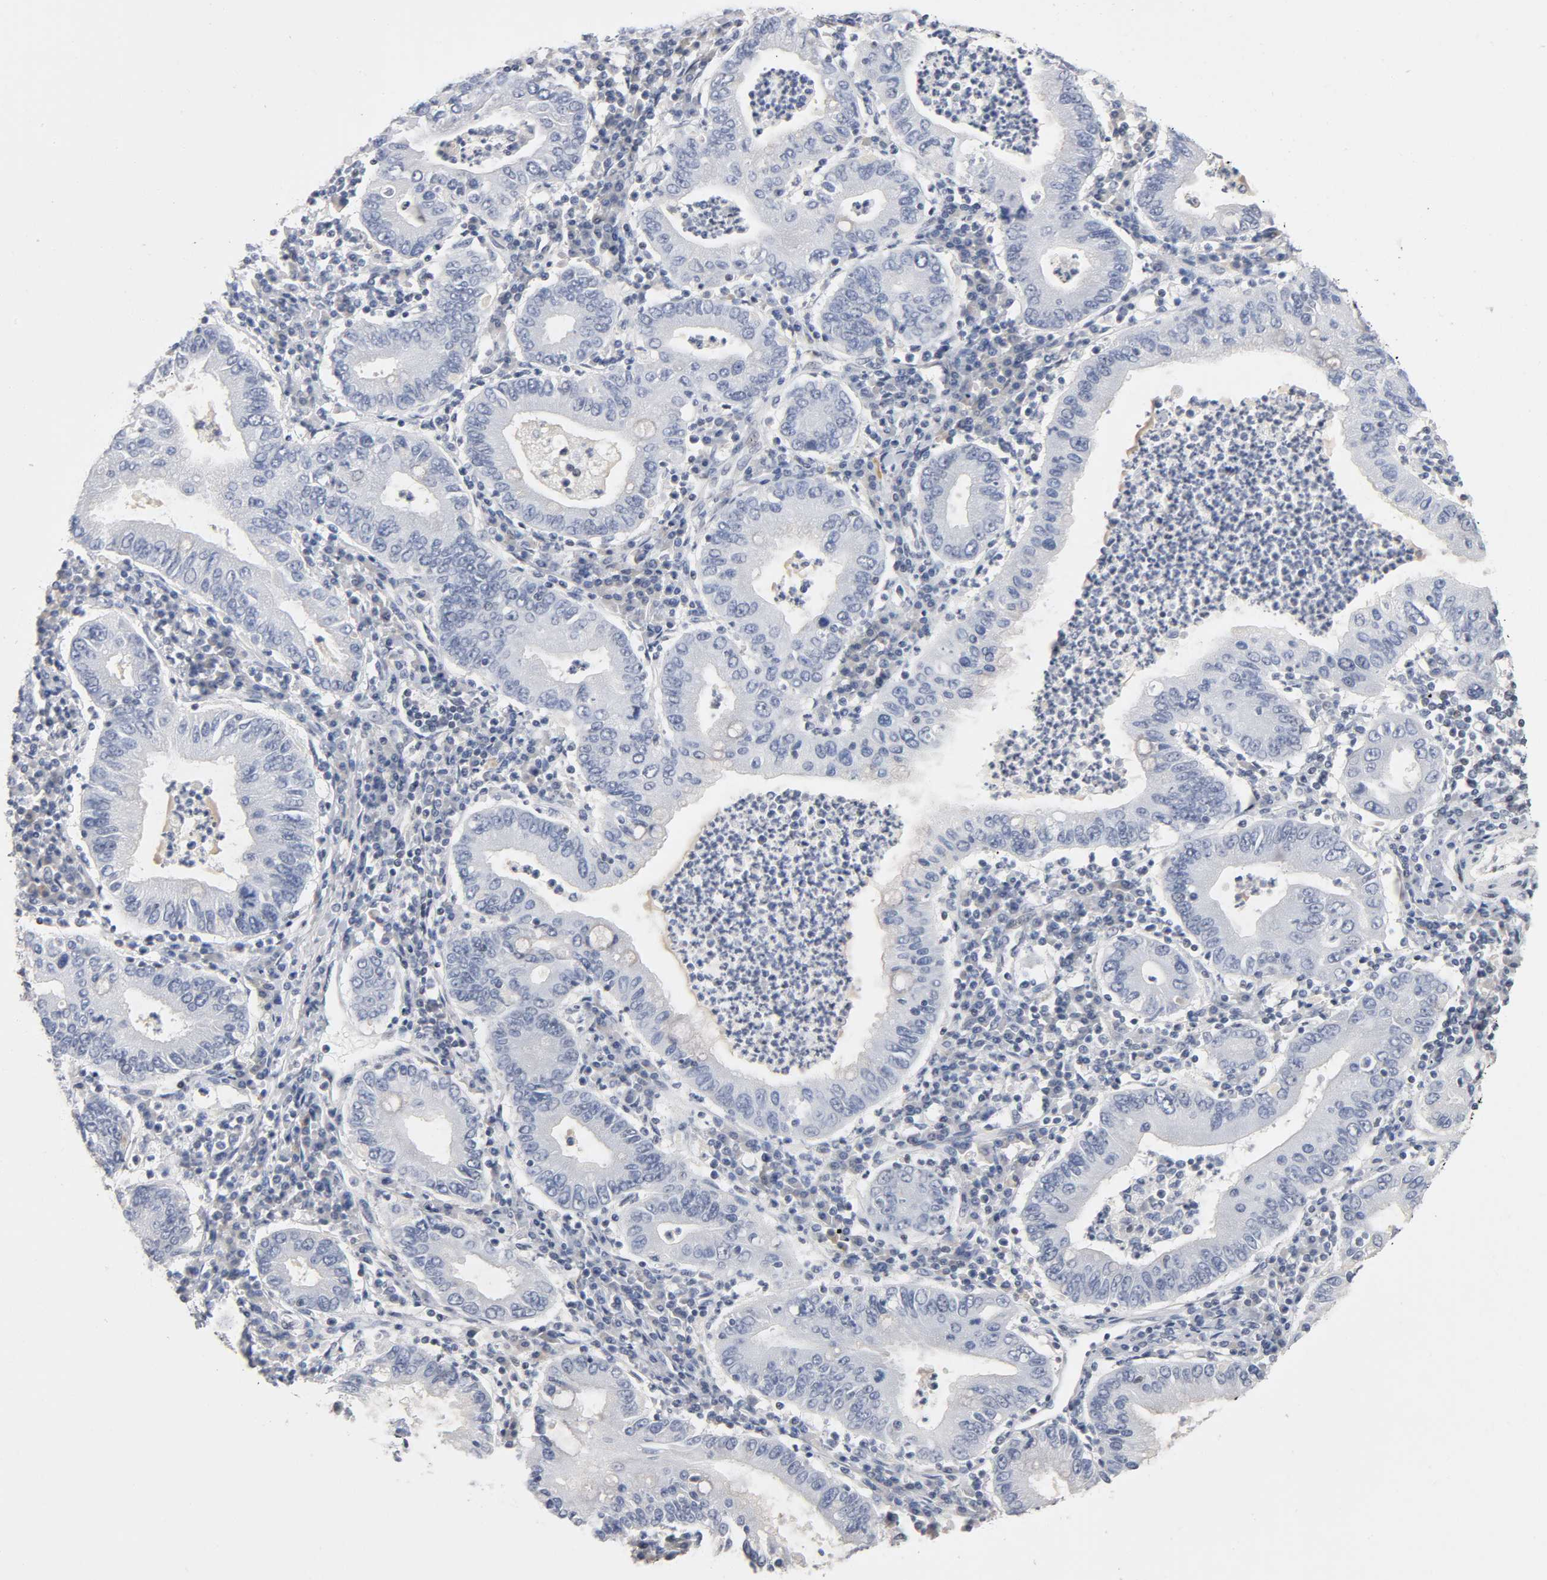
{"staining": {"intensity": "negative", "quantity": "none", "location": "none"}, "tissue": "stomach cancer", "cell_type": "Tumor cells", "image_type": "cancer", "snomed": [{"axis": "morphology", "description": "Normal tissue, NOS"}, {"axis": "morphology", "description": "Adenocarcinoma, NOS"}, {"axis": "topography", "description": "Esophagus"}, {"axis": "topography", "description": "Stomach, upper"}, {"axis": "topography", "description": "Peripheral nerve tissue"}], "caption": "DAB (3,3'-diaminobenzidine) immunohistochemical staining of stomach adenocarcinoma displays no significant staining in tumor cells. (Brightfield microscopy of DAB (3,3'-diaminobenzidine) immunohistochemistry at high magnification).", "gene": "SP3", "patient": {"sex": "male", "age": 62}}